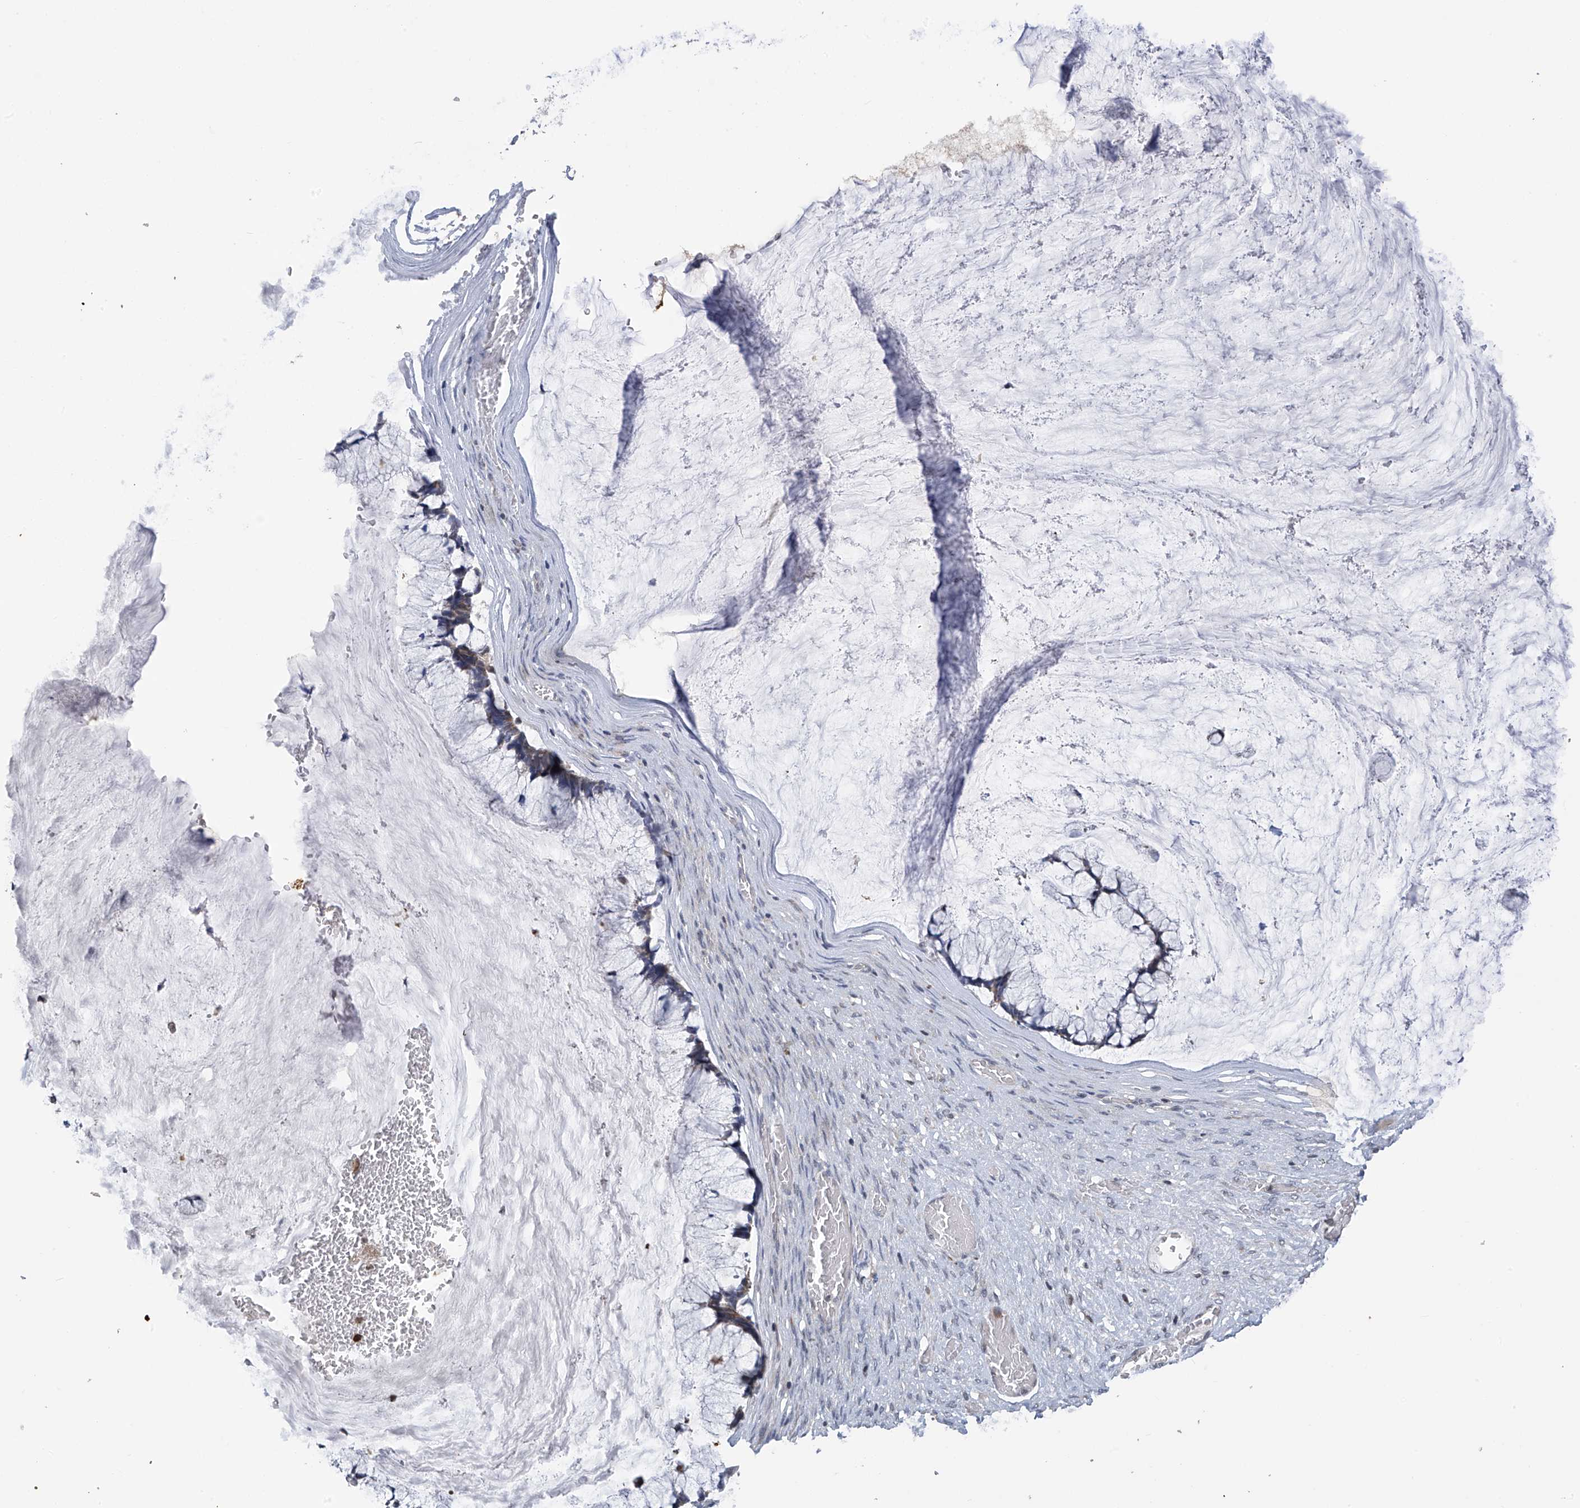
{"staining": {"intensity": "negative", "quantity": "none", "location": "none"}, "tissue": "ovarian cancer", "cell_type": "Tumor cells", "image_type": "cancer", "snomed": [{"axis": "morphology", "description": "Cystadenocarcinoma, mucinous, NOS"}, {"axis": "topography", "description": "Ovary"}], "caption": "The immunohistochemistry (IHC) micrograph has no significant positivity in tumor cells of mucinous cystadenocarcinoma (ovarian) tissue.", "gene": "SLCO4A1", "patient": {"sex": "female", "age": 42}}